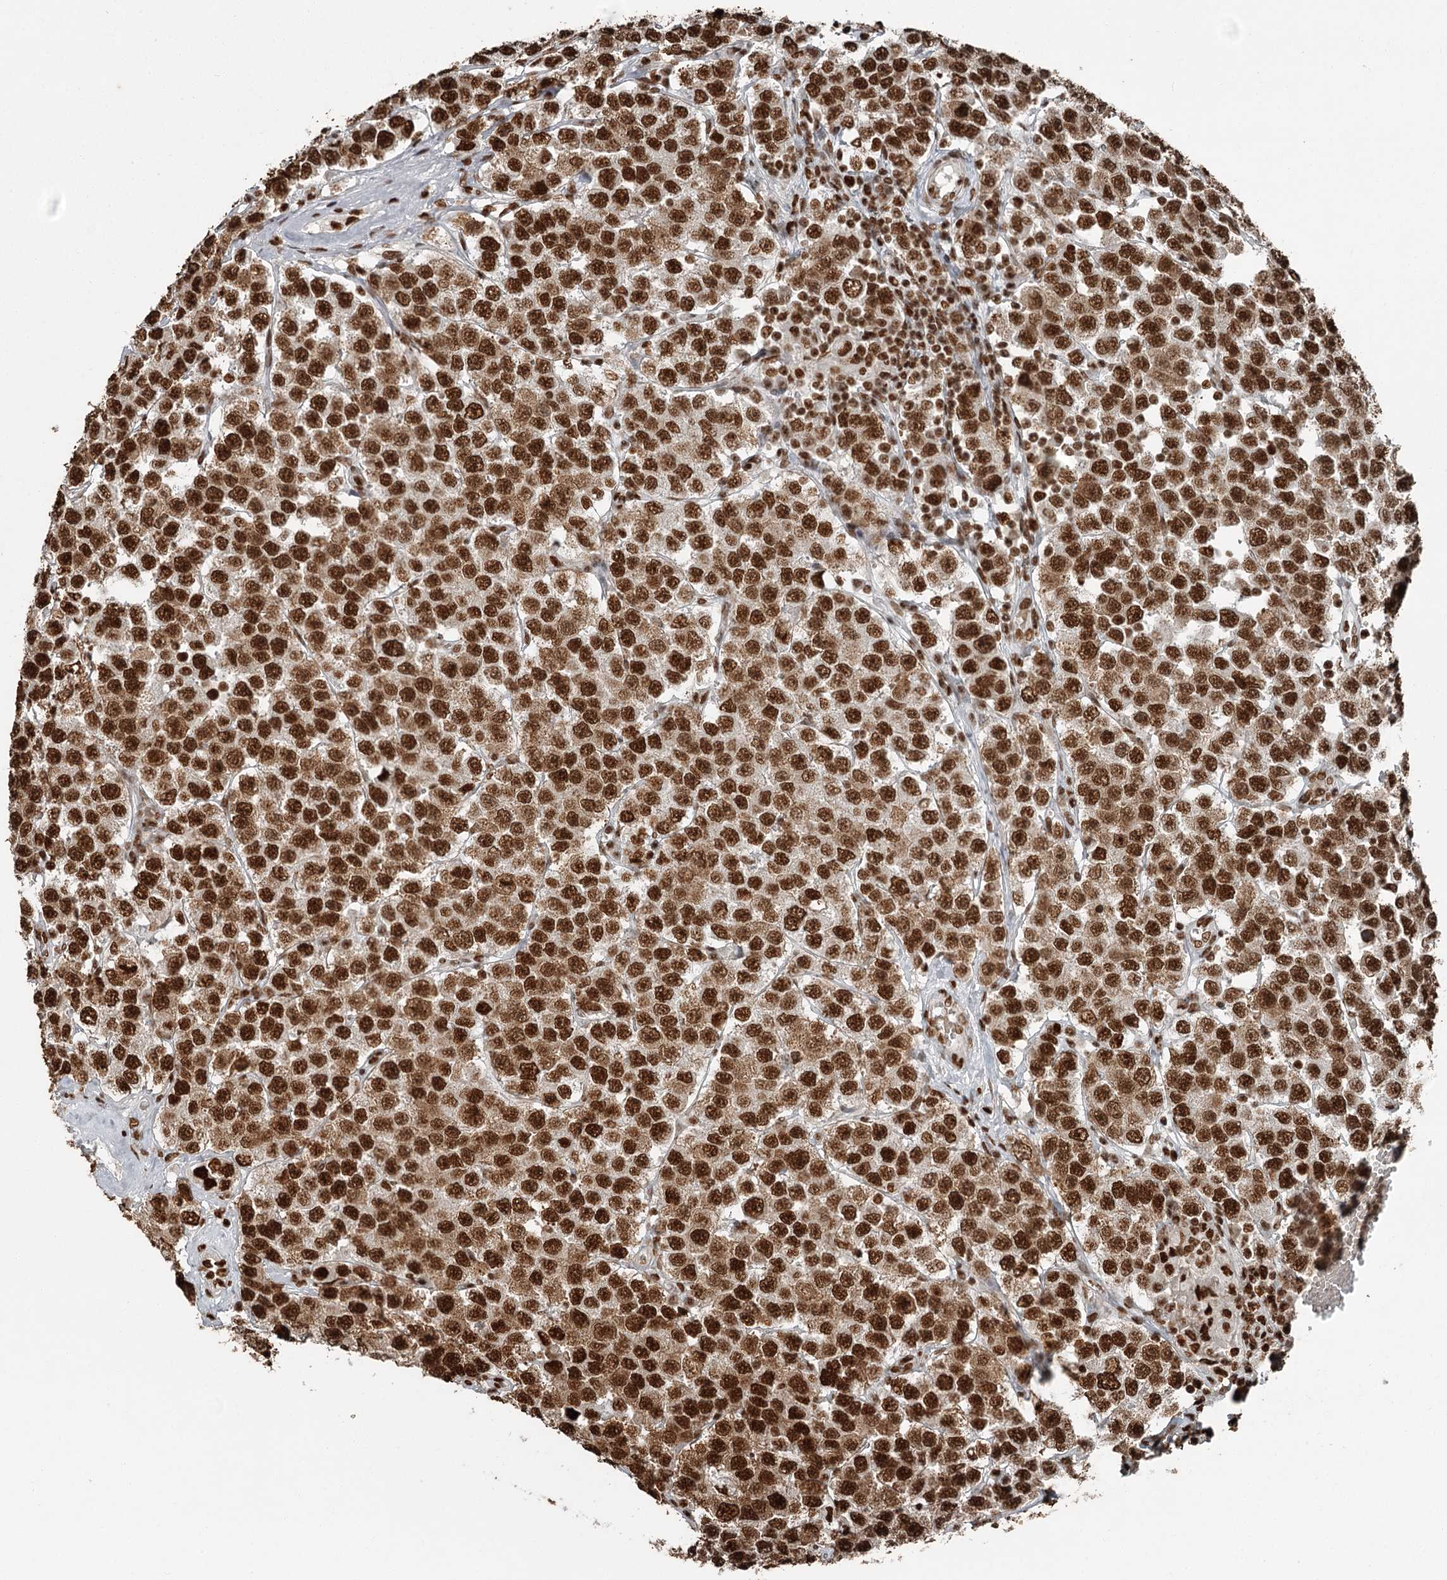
{"staining": {"intensity": "strong", "quantity": ">75%", "location": "cytoplasmic/membranous,nuclear"}, "tissue": "testis cancer", "cell_type": "Tumor cells", "image_type": "cancer", "snomed": [{"axis": "morphology", "description": "Seminoma, NOS"}, {"axis": "topography", "description": "Testis"}], "caption": "Seminoma (testis) stained with a protein marker demonstrates strong staining in tumor cells.", "gene": "RBBP7", "patient": {"sex": "male", "age": 28}}